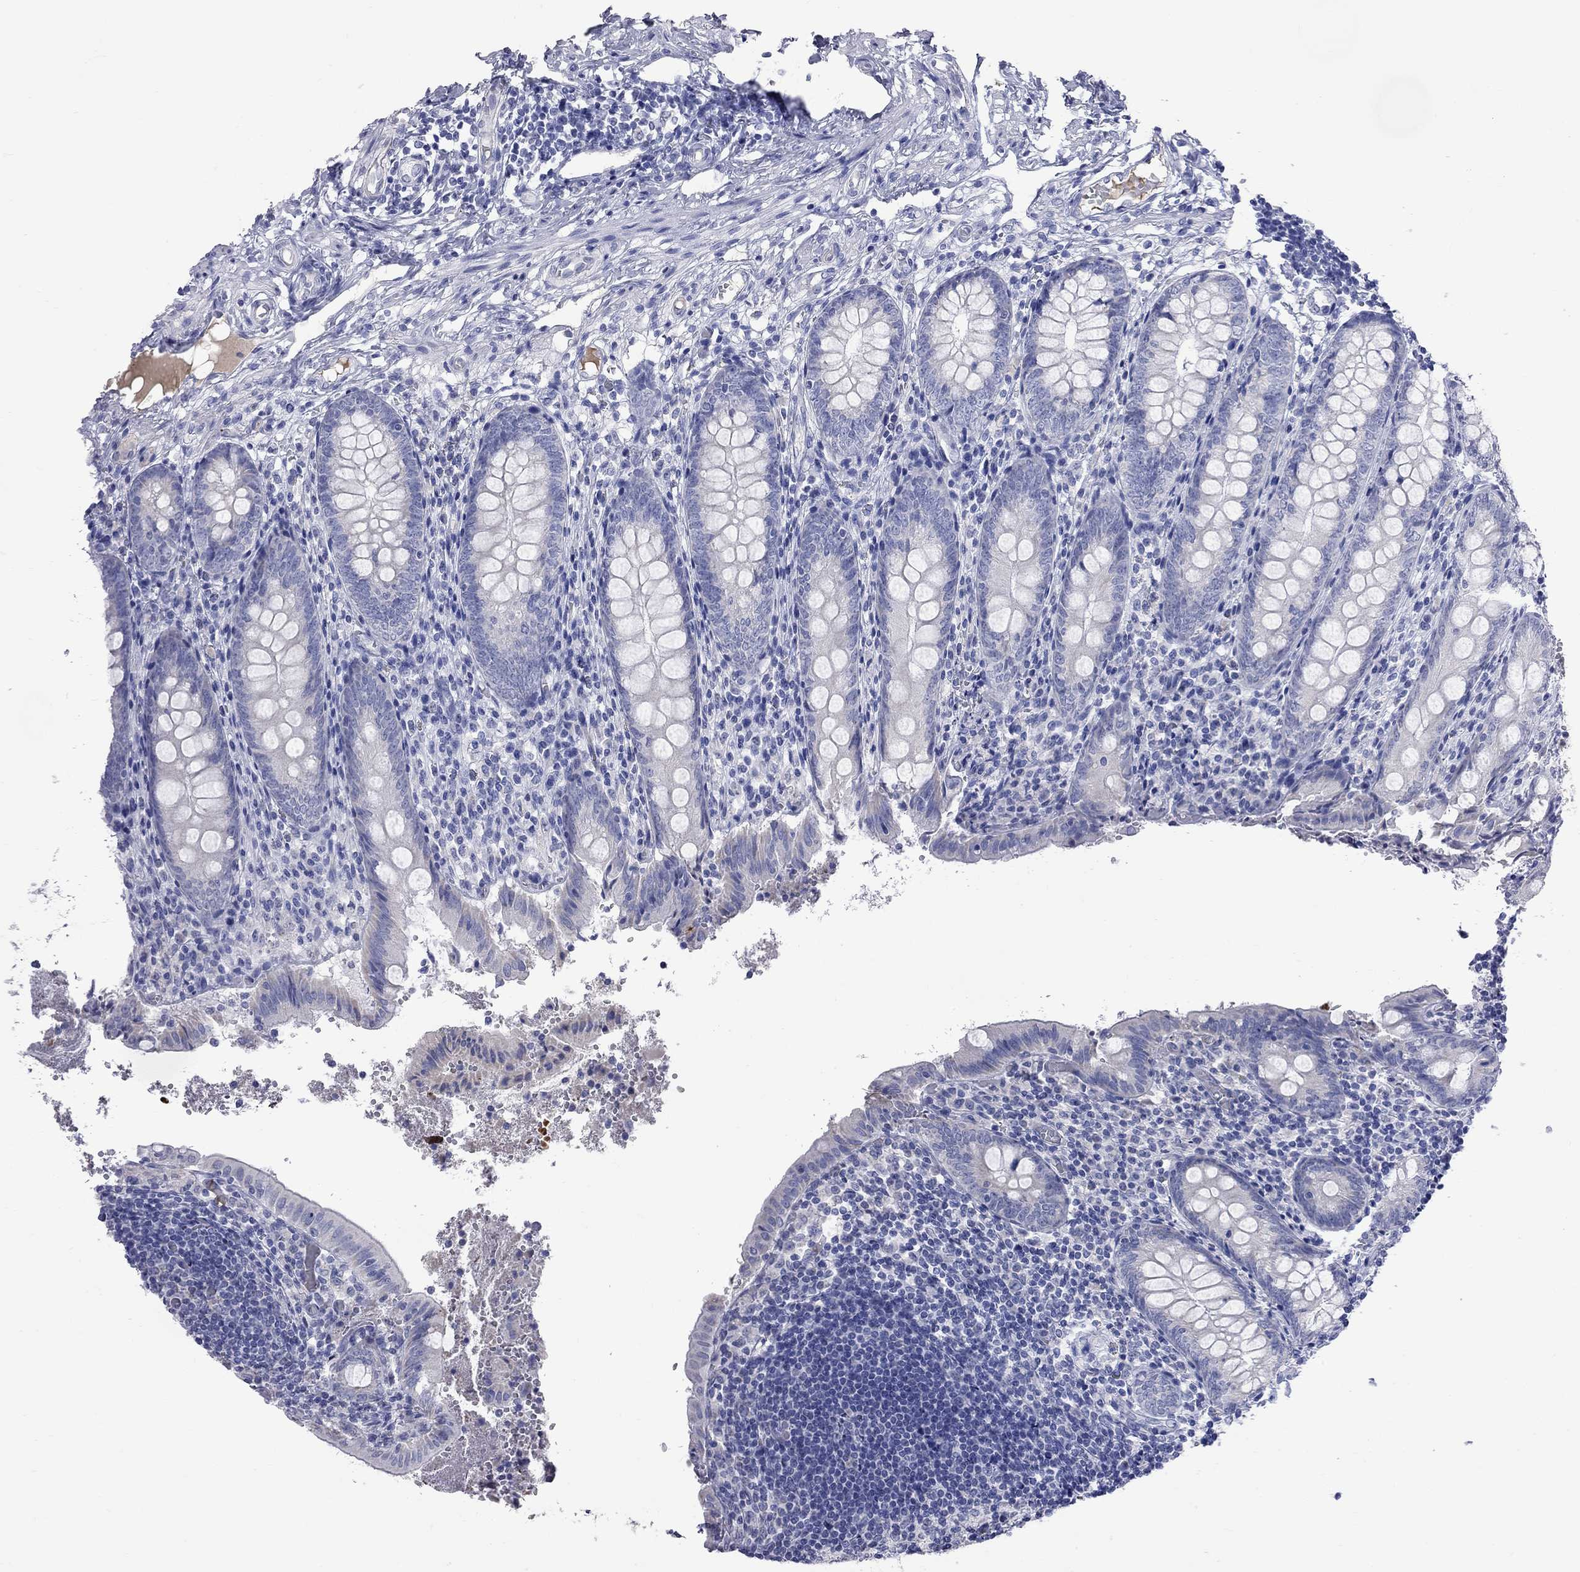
{"staining": {"intensity": "negative", "quantity": "none", "location": "none"}, "tissue": "appendix", "cell_type": "Glandular cells", "image_type": "normal", "snomed": [{"axis": "morphology", "description": "Normal tissue, NOS"}, {"axis": "topography", "description": "Appendix"}], "caption": "Immunohistochemistry (IHC) of normal human appendix shows no positivity in glandular cells.", "gene": "KCND2", "patient": {"sex": "female", "age": 23}}